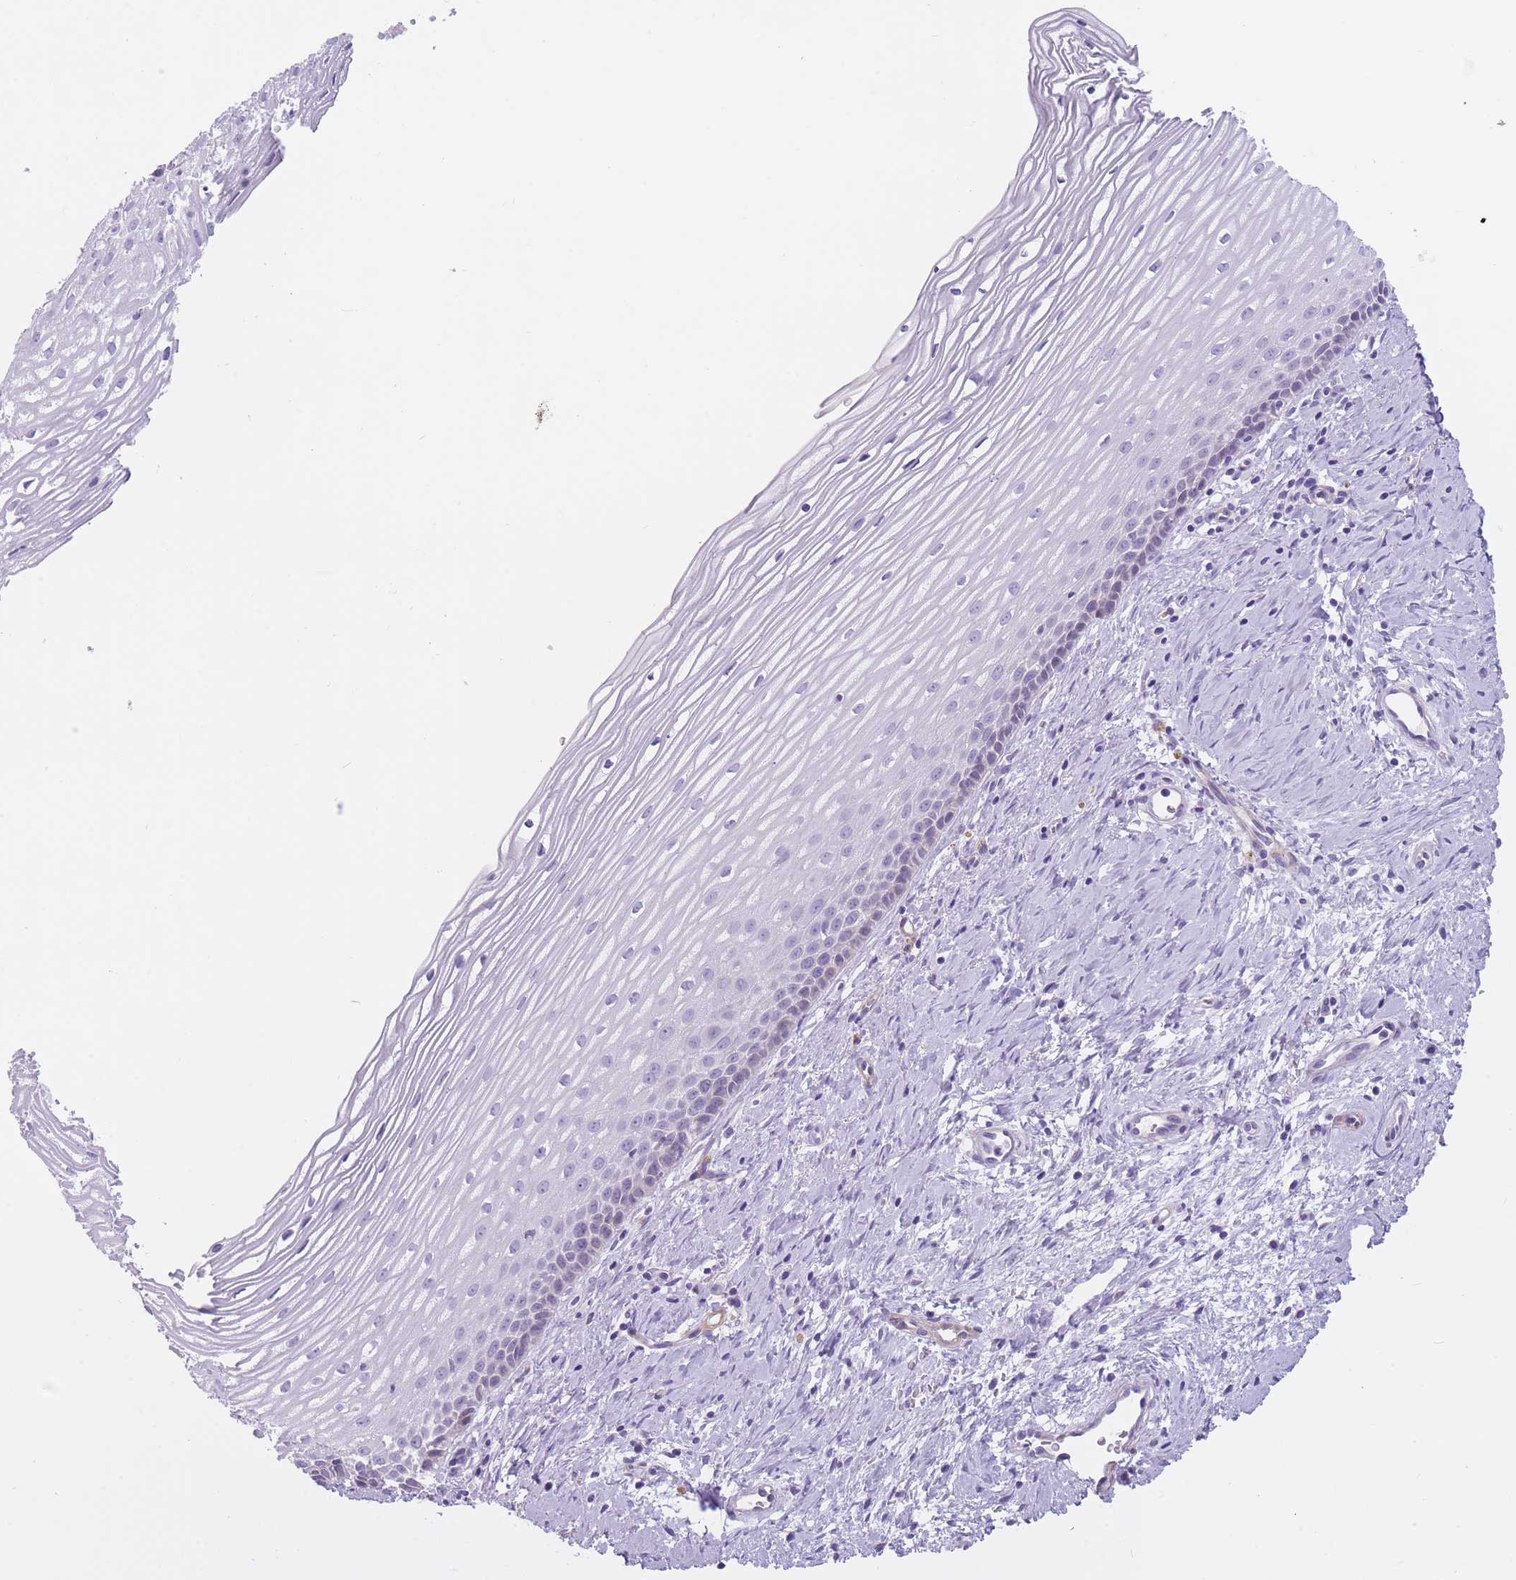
{"staining": {"intensity": "negative", "quantity": "none", "location": "none"}, "tissue": "cervix", "cell_type": "Glandular cells", "image_type": "normal", "snomed": [{"axis": "morphology", "description": "Normal tissue, NOS"}, {"axis": "topography", "description": "Cervix"}], "caption": "Immunohistochemistry (IHC) photomicrograph of benign cervix: cervix stained with DAB (3,3'-diaminobenzidine) displays no significant protein positivity in glandular cells. (DAB immunohistochemistry with hematoxylin counter stain).", "gene": "OR11H12", "patient": {"sex": "female", "age": 47}}